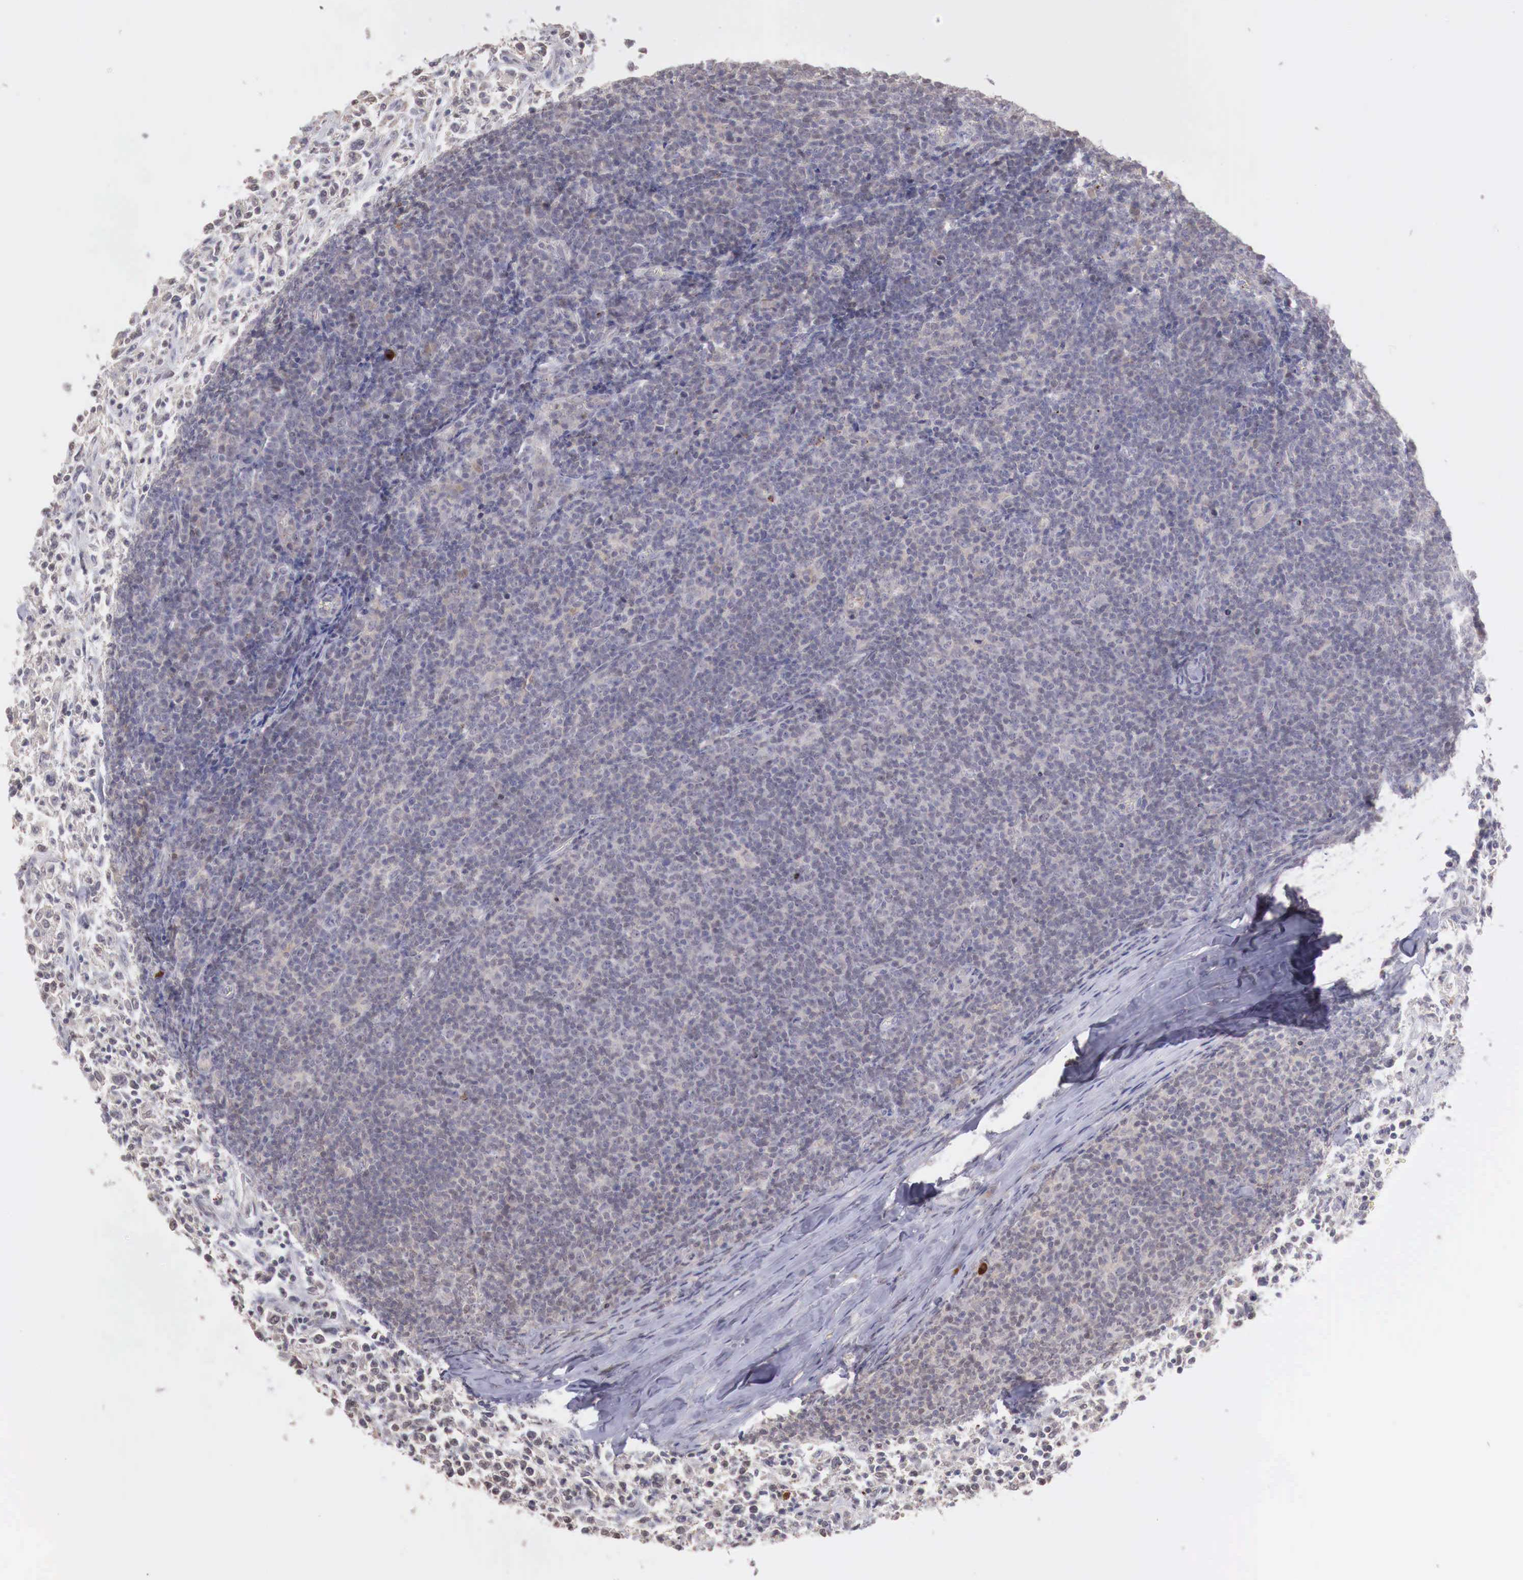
{"staining": {"intensity": "weak", "quantity": "<25%", "location": "cytoplasmic/membranous"}, "tissue": "lymphoma", "cell_type": "Tumor cells", "image_type": "cancer", "snomed": [{"axis": "morphology", "description": "Malignant lymphoma, non-Hodgkin's type, Low grade"}, {"axis": "topography", "description": "Lymph node"}], "caption": "The micrograph exhibits no significant positivity in tumor cells of malignant lymphoma, non-Hodgkin's type (low-grade).", "gene": "TBC1D9", "patient": {"sex": "male", "age": 74}}